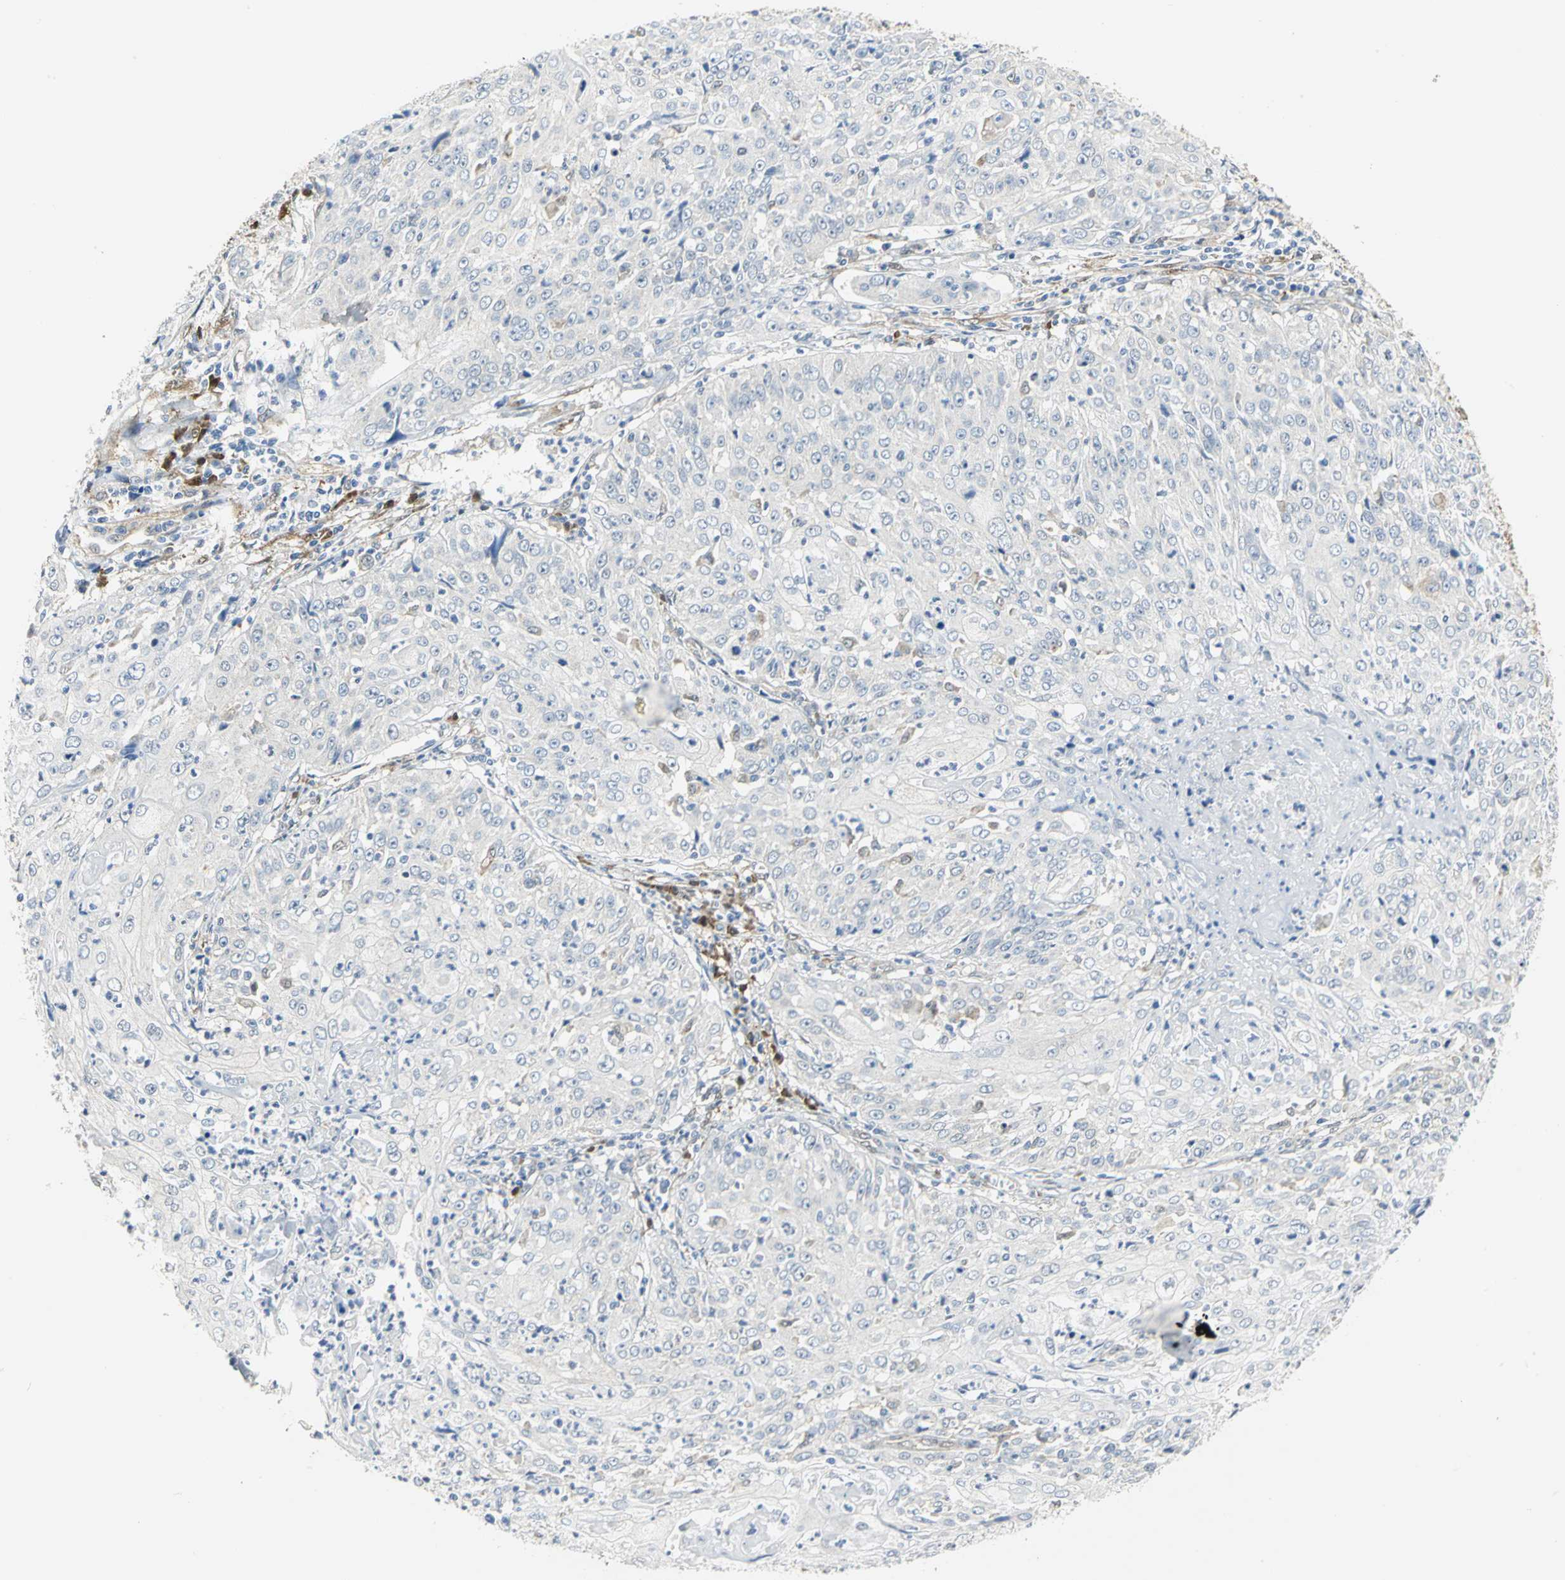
{"staining": {"intensity": "negative", "quantity": "none", "location": "none"}, "tissue": "cervical cancer", "cell_type": "Tumor cells", "image_type": "cancer", "snomed": [{"axis": "morphology", "description": "Squamous cell carcinoma, NOS"}, {"axis": "topography", "description": "Cervix"}], "caption": "Immunohistochemical staining of human cervical cancer shows no significant staining in tumor cells.", "gene": "PGM3", "patient": {"sex": "female", "age": 39}}